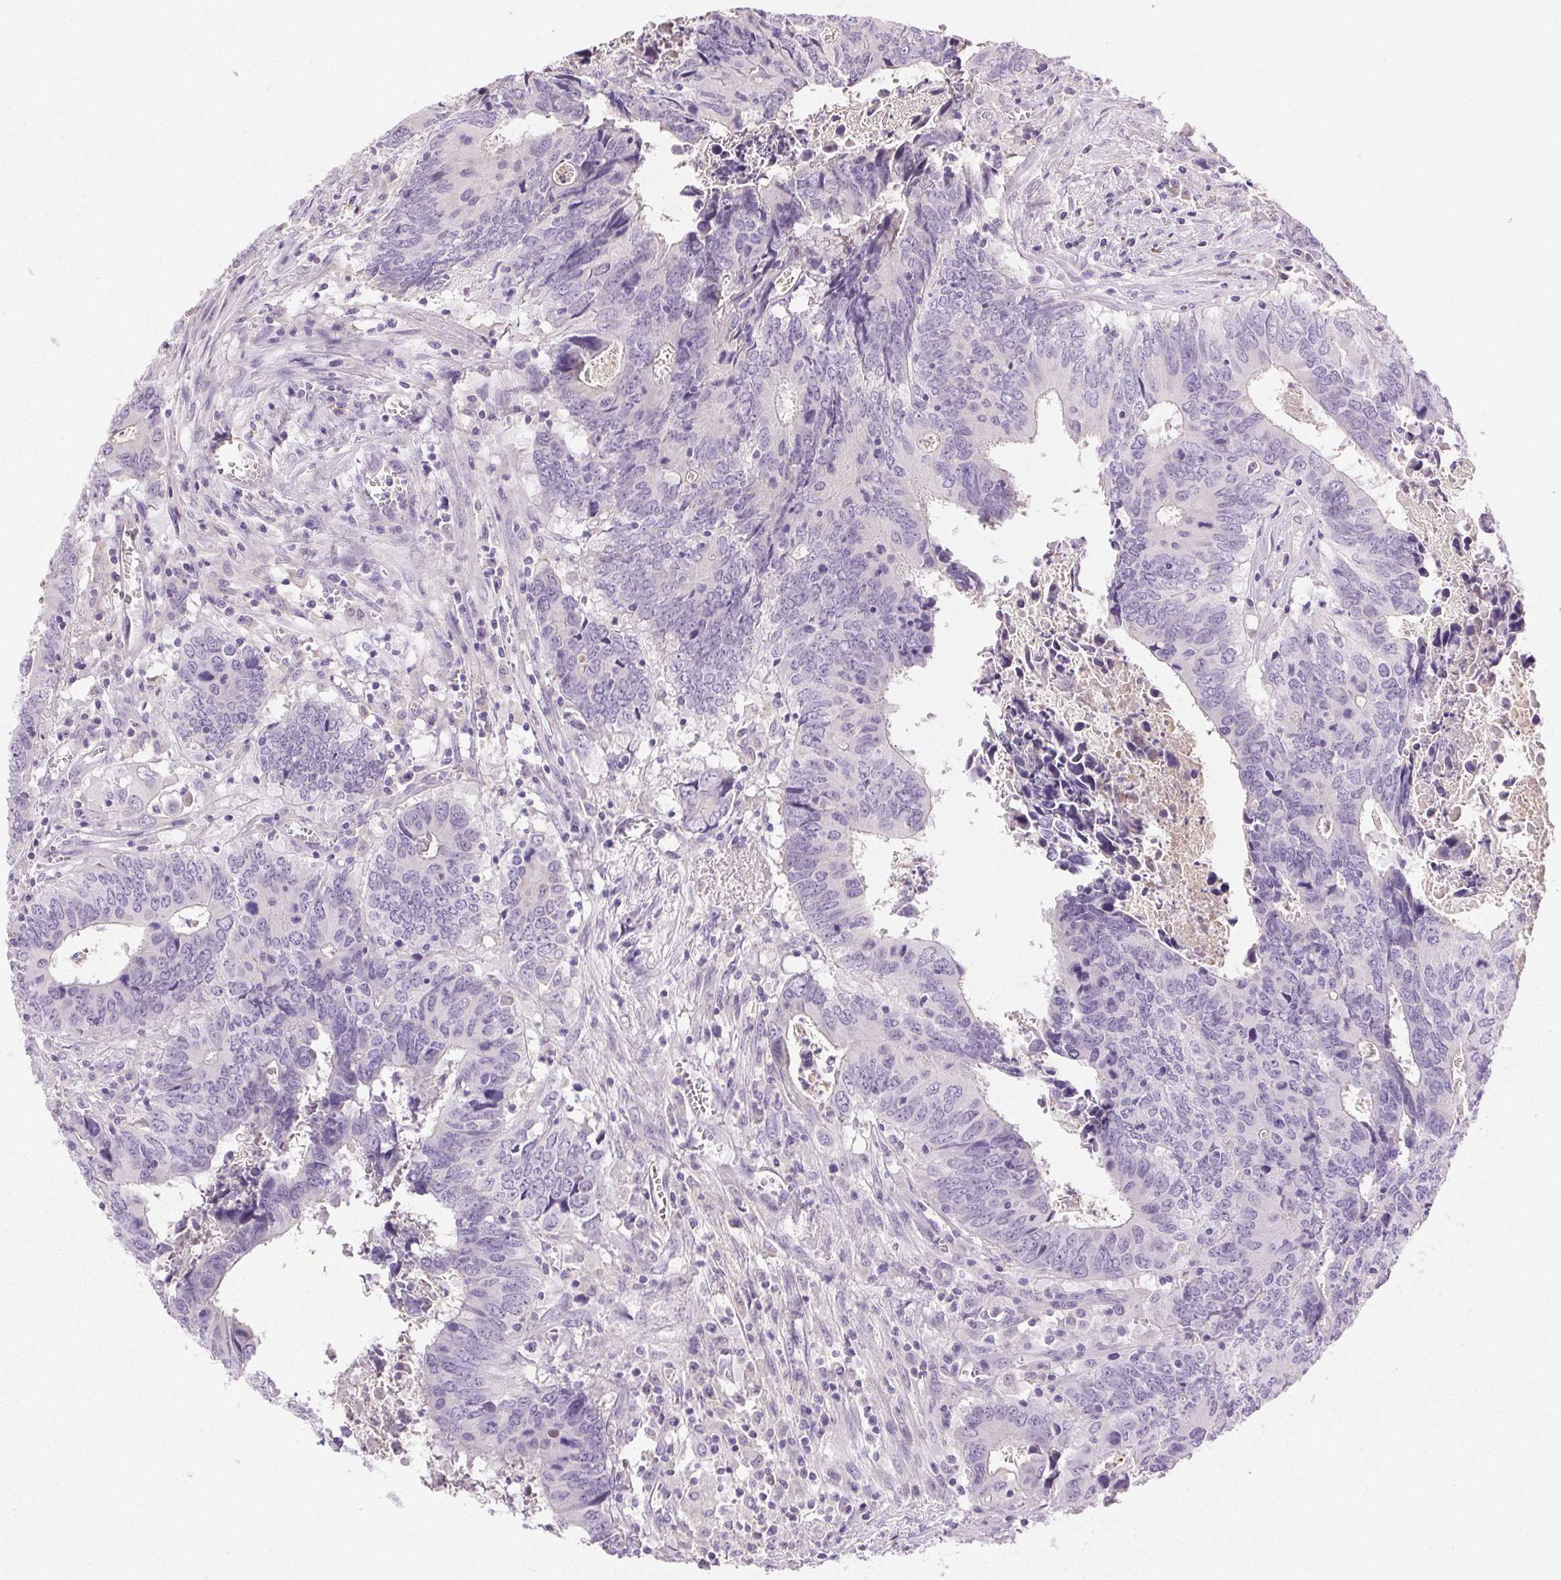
{"staining": {"intensity": "negative", "quantity": "none", "location": "none"}, "tissue": "colorectal cancer", "cell_type": "Tumor cells", "image_type": "cancer", "snomed": [{"axis": "morphology", "description": "Adenocarcinoma, NOS"}, {"axis": "topography", "description": "Colon"}], "caption": "Immunohistochemistry histopathology image of colorectal cancer (adenocarcinoma) stained for a protein (brown), which reveals no expression in tumor cells. Nuclei are stained in blue.", "gene": "BPIFB2", "patient": {"sex": "female", "age": 82}}